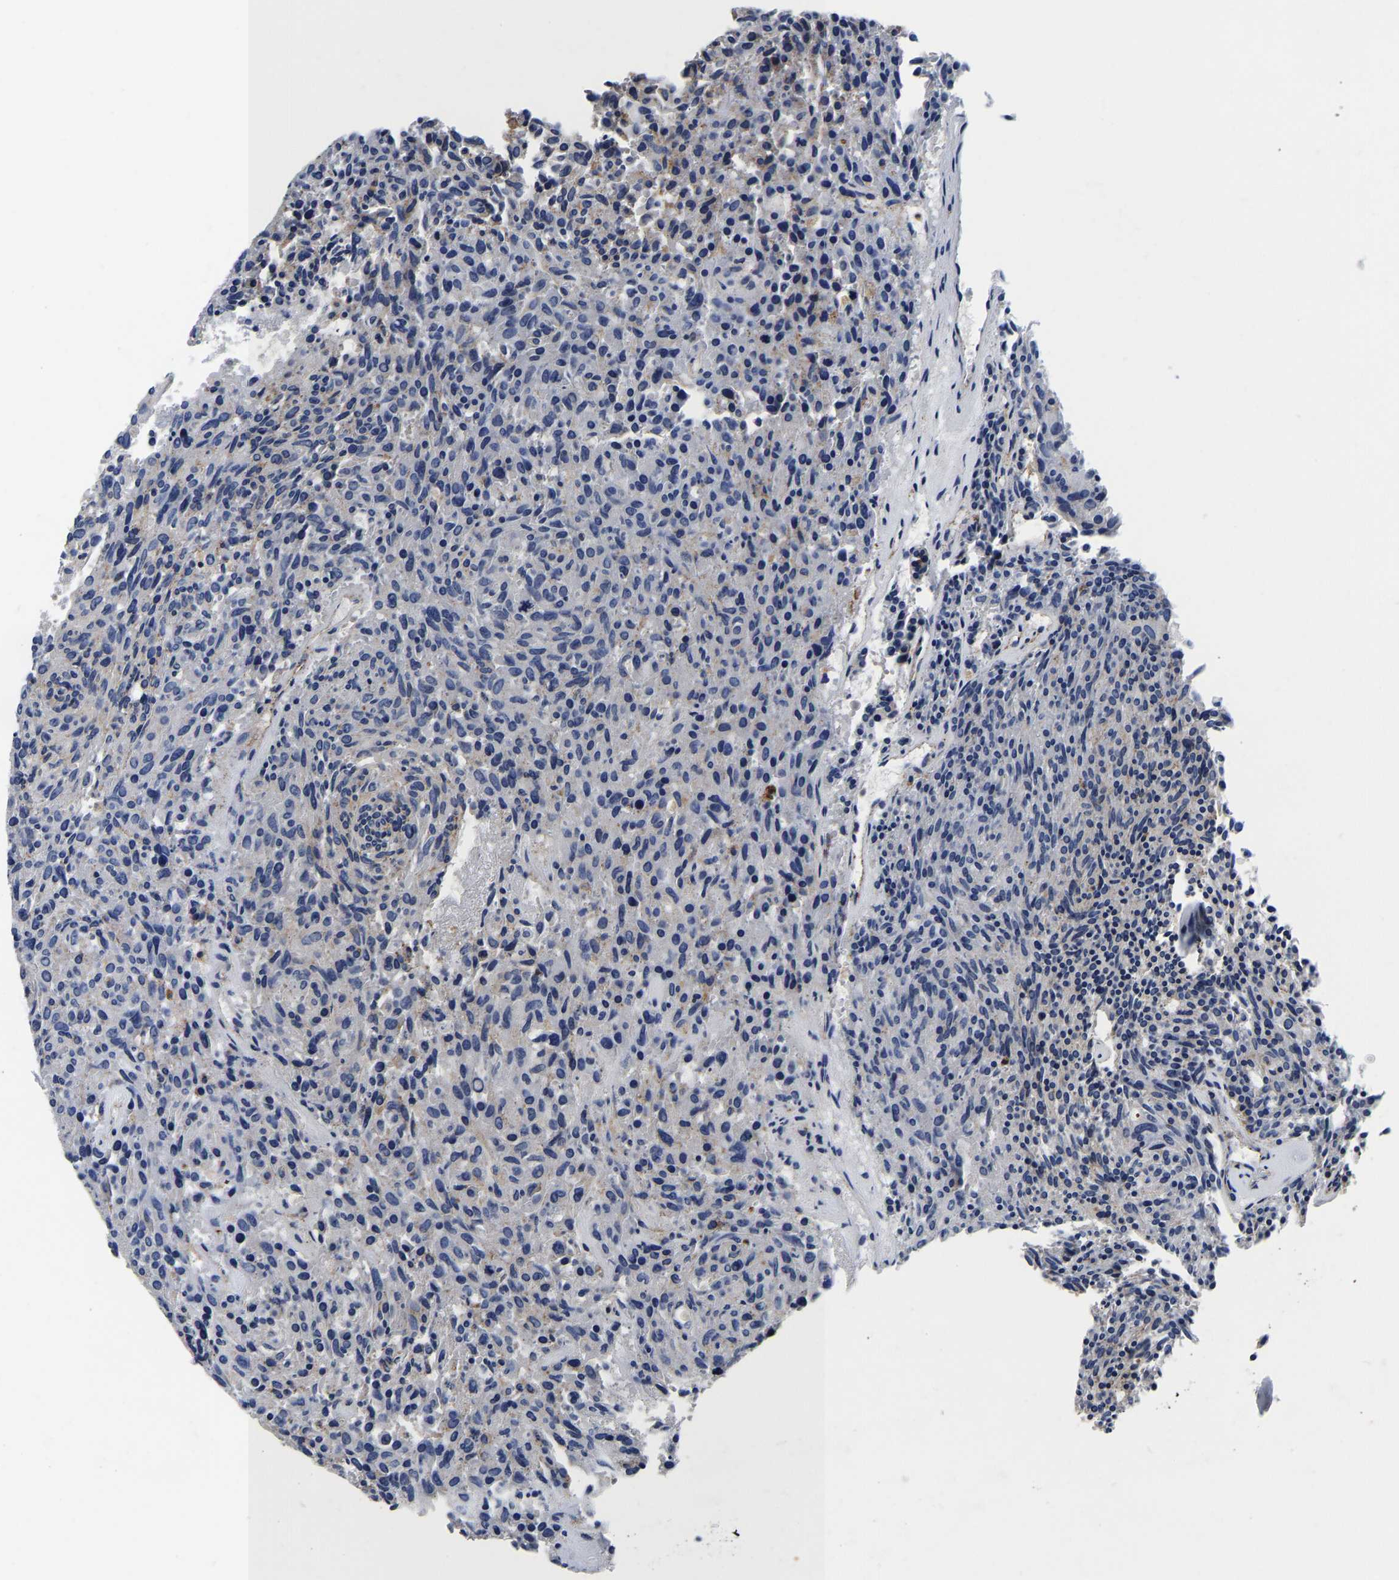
{"staining": {"intensity": "negative", "quantity": "none", "location": "none"}, "tissue": "carcinoid", "cell_type": "Tumor cells", "image_type": "cancer", "snomed": [{"axis": "morphology", "description": "Carcinoid, malignant, NOS"}, {"axis": "topography", "description": "Pancreas"}], "caption": "Immunohistochemistry (IHC) of carcinoid (malignant) reveals no positivity in tumor cells. Brightfield microscopy of immunohistochemistry (IHC) stained with DAB (3,3'-diaminobenzidine) (brown) and hematoxylin (blue), captured at high magnification.", "gene": "GRN", "patient": {"sex": "female", "age": 54}}